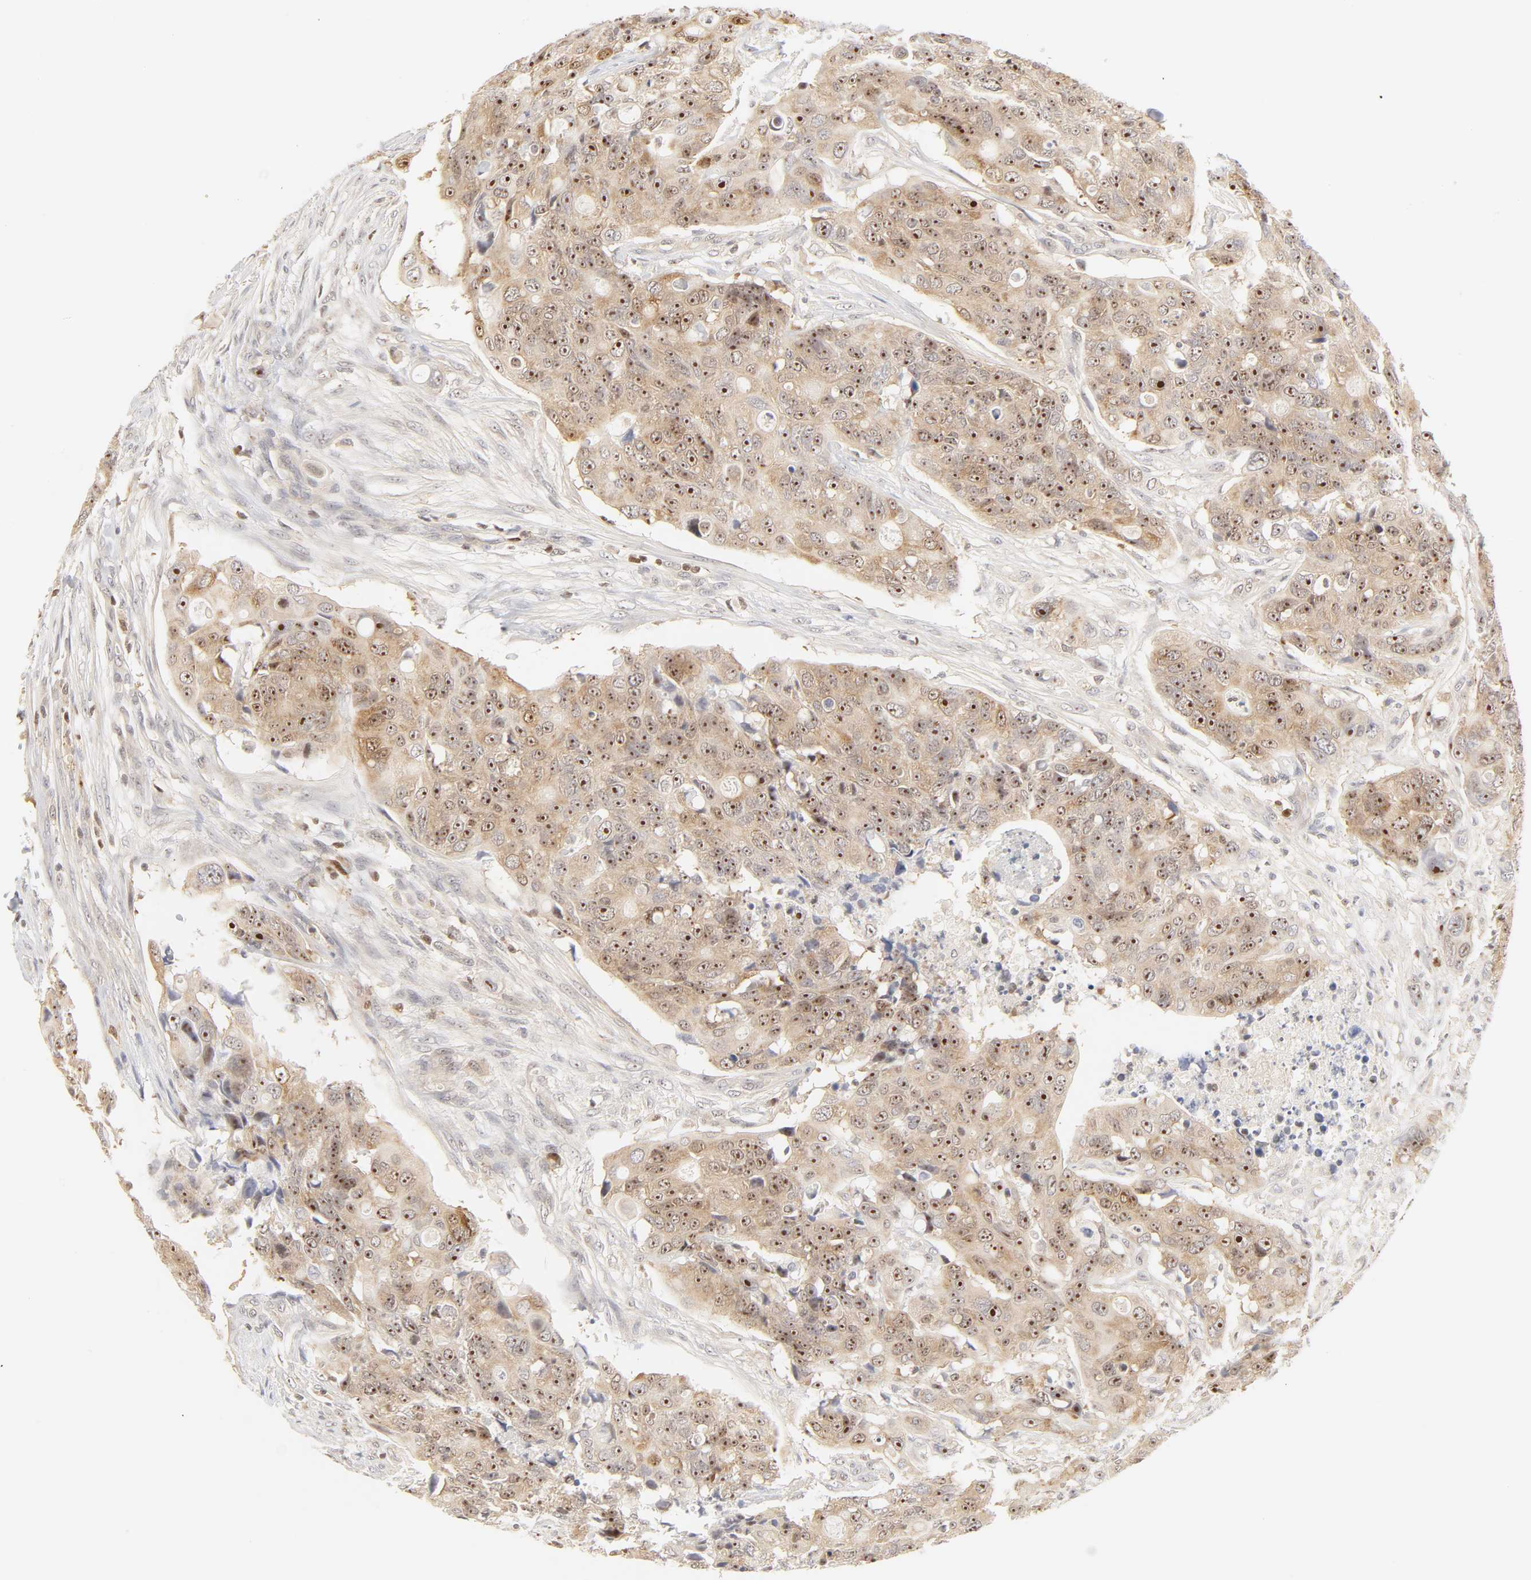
{"staining": {"intensity": "moderate", "quantity": ">75%", "location": "cytoplasmic/membranous,nuclear"}, "tissue": "colorectal cancer", "cell_type": "Tumor cells", "image_type": "cancer", "snomed": [{"axis": "morphology", "description": "Adenocarcinoma, NOS"}, {"axis": "topography", "description": "Colon"}], "caption": "Moderate cytoplasmic/membranous and nuclear positivity is appreciated in approximately >75% of tumor cells in colorectal adenocarcinoma.", "gene": "KIF2A", "patient": {"sex": "female", "age": 57}}